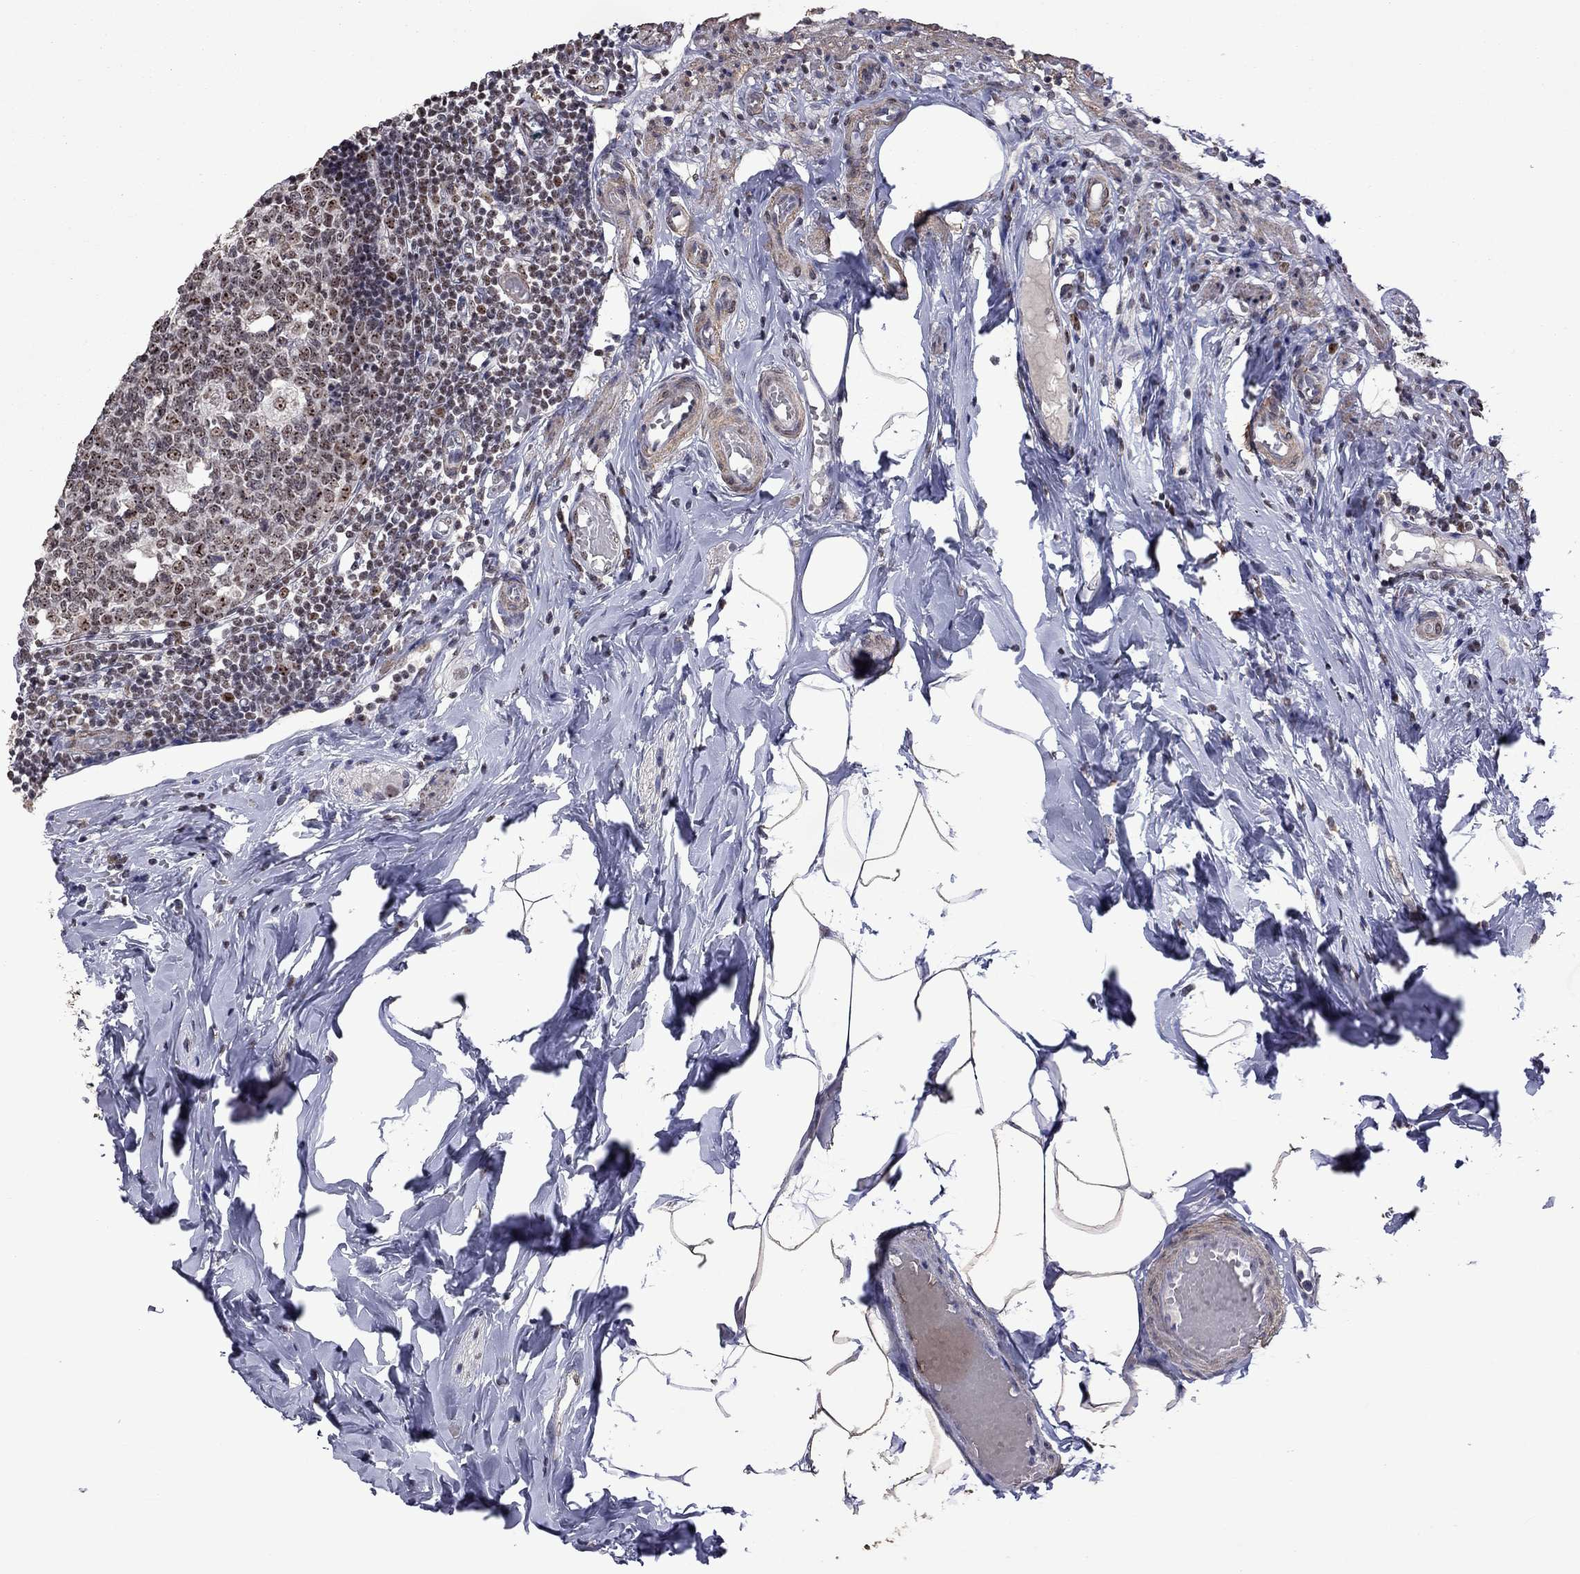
{"staining": {"intensity": "moderate", "quantity": ">75%", "location": "nuclear"}, "tissue": "appendix", "cell_type": "Glandular cells", "image_type": "normal", "snomed": [{"axis": "morphology", "description": "Normal tissue, NOS"}, {"axis": "topography", "description": "Appendix"}], "caption": "Normal appendix shows moderate nuclear positivity in approximately >75% of glandular cells.", "gene": "SPOUT1", "patient": {"sex": "female", "age": 32}}